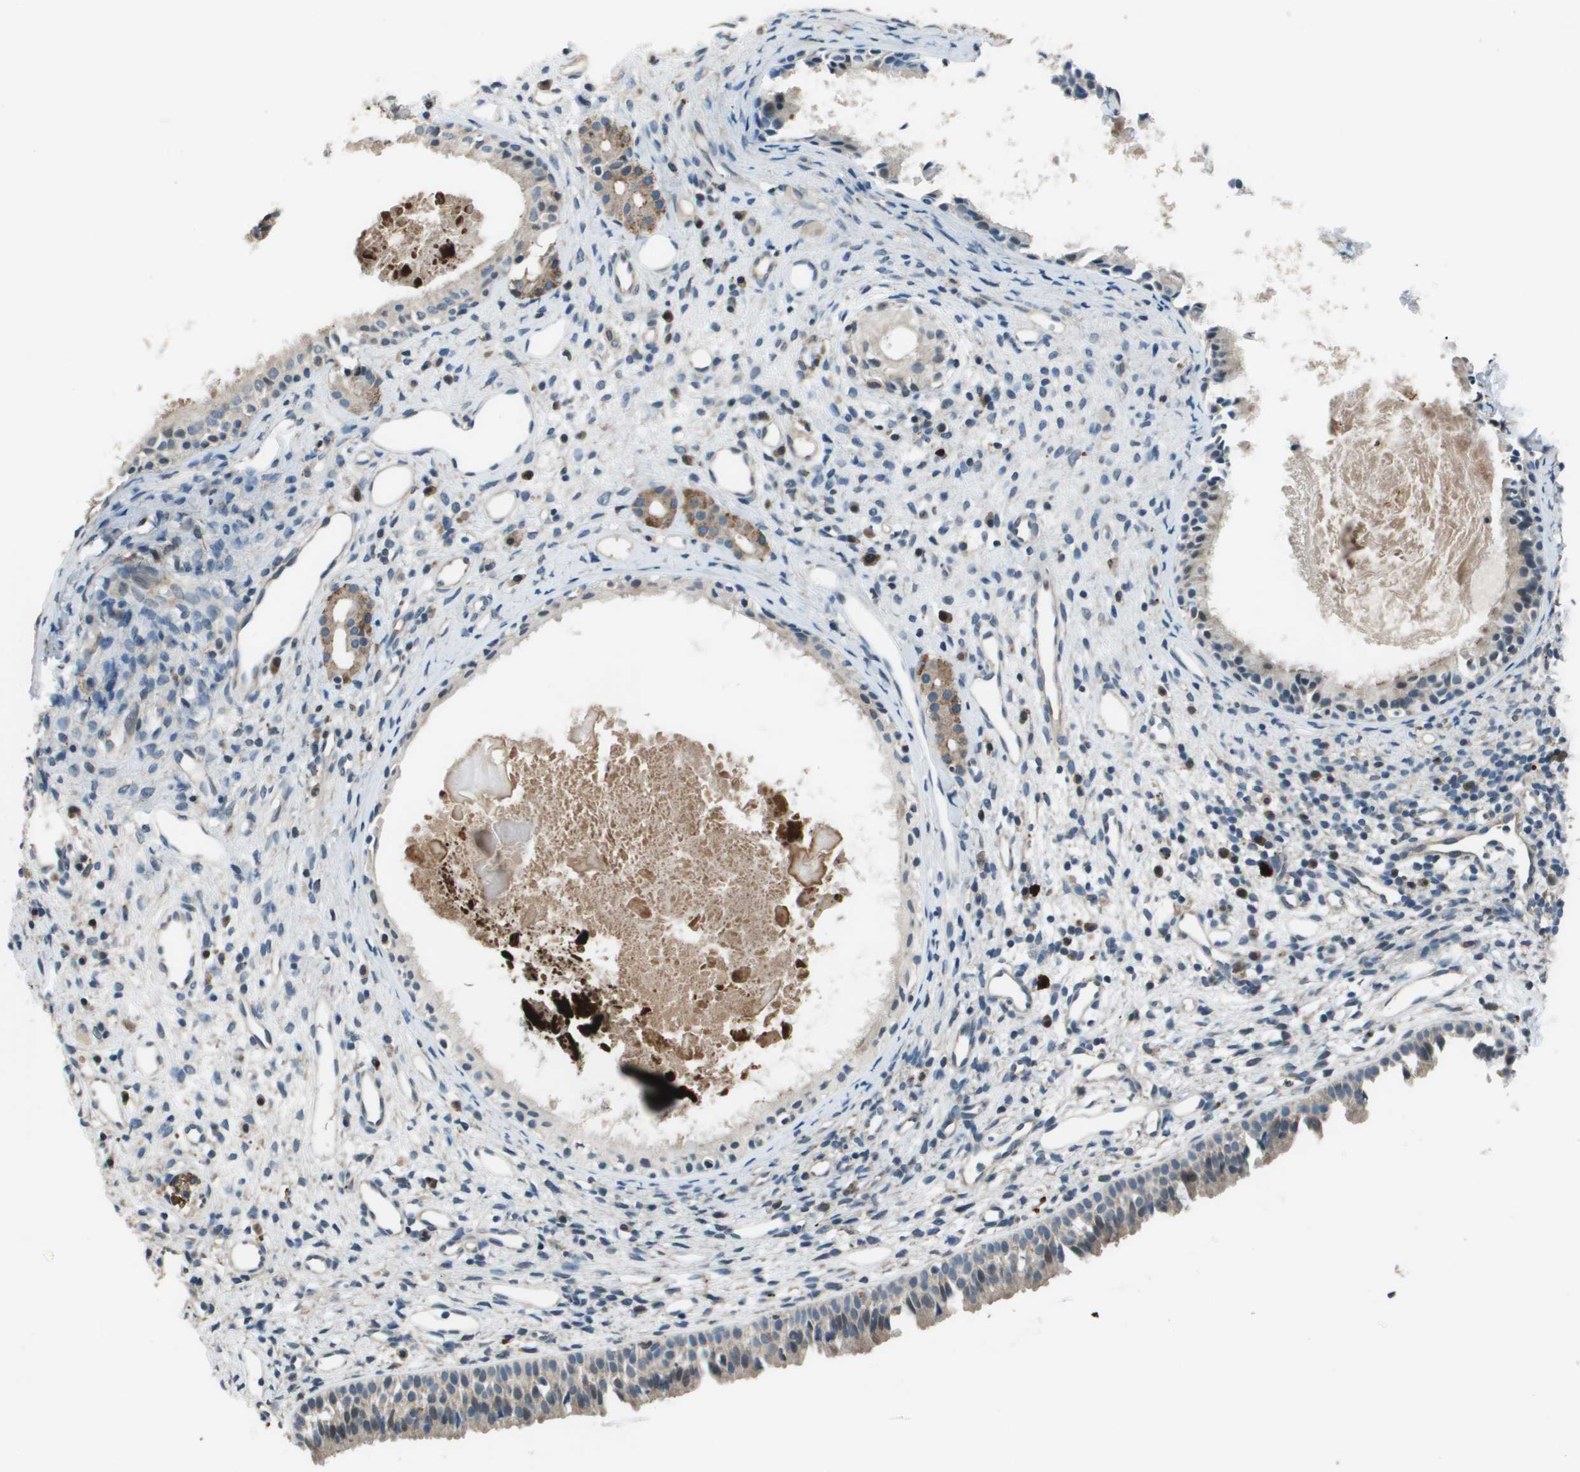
{"staining": {"intensity": "moderate", "quantity": "25%-75%", "location": "cytoplasmic/membranous"}, "tissue": "nasopharynx", "cell_type": "Respiratory epithelial cells", "image_type": "normal", "snomed": [{"axis": "morphology", "description": "Normal tissue, NOS"}, {"axis": "topography", "description": "Nasopharynx"}], "caption": "Immunohistochemical staining of benign human nasopharynx exhibits medium levels of moderate cytoplasmic/membranous staining in approximately 25%-75% of respiratory epithelial cells. (DAB (3,3'-diaminobenzidine) IHC with brightfield microscopy, high magnification).", "gene": "GOSR2", "patient": {"sex": "male", "age": 22}}